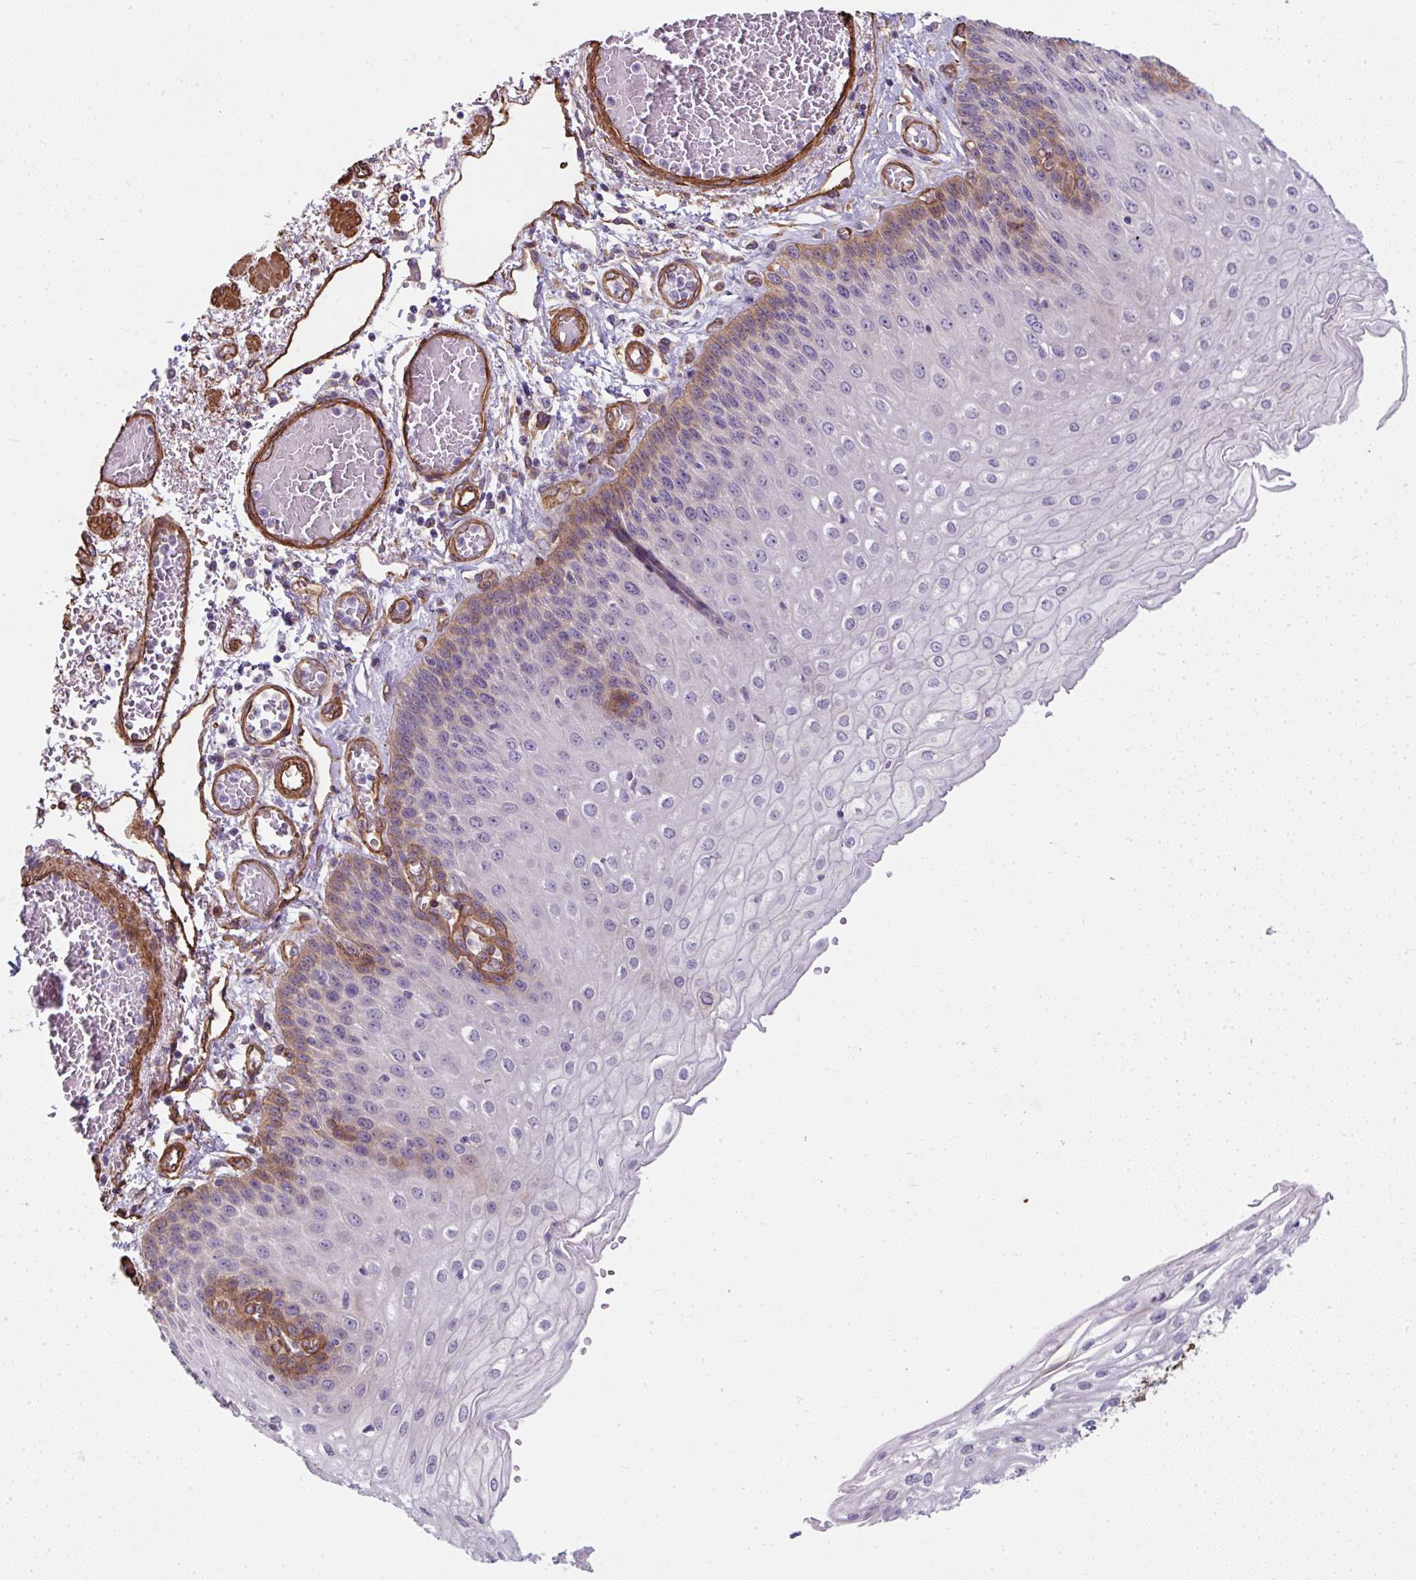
{"staining": {"intensity": "moderate", "quantity": "<25%", "location": "cytoplasmic/membranous,nuclear"}, "tissue": "esophagus", "cell_type": "Squamous epithelial cells", "image_type": "normal", "snomed": [{"axis": "morphology", "description": "Normal tissue, NOS"}, {"axis": "morphology", "description": "Adenocarcinoma, NOS"}, {"axis": "topography", "description": "Esophagus"}], "caption": "Immunohistochemistry (IHC) image of unremarkable esophagus: human esophagus stained using immunohistochemistry (IHC) demonstrates low levels of moderate protein expression localized specifically in the cytoplasmic/membranous,nuclear of squamous epithelial cells, appearing as a cytoplasmic/membranous,nuclear brown color.", "gene": "ANKUB1", "patient": {"sex": "male", "age": 81}}